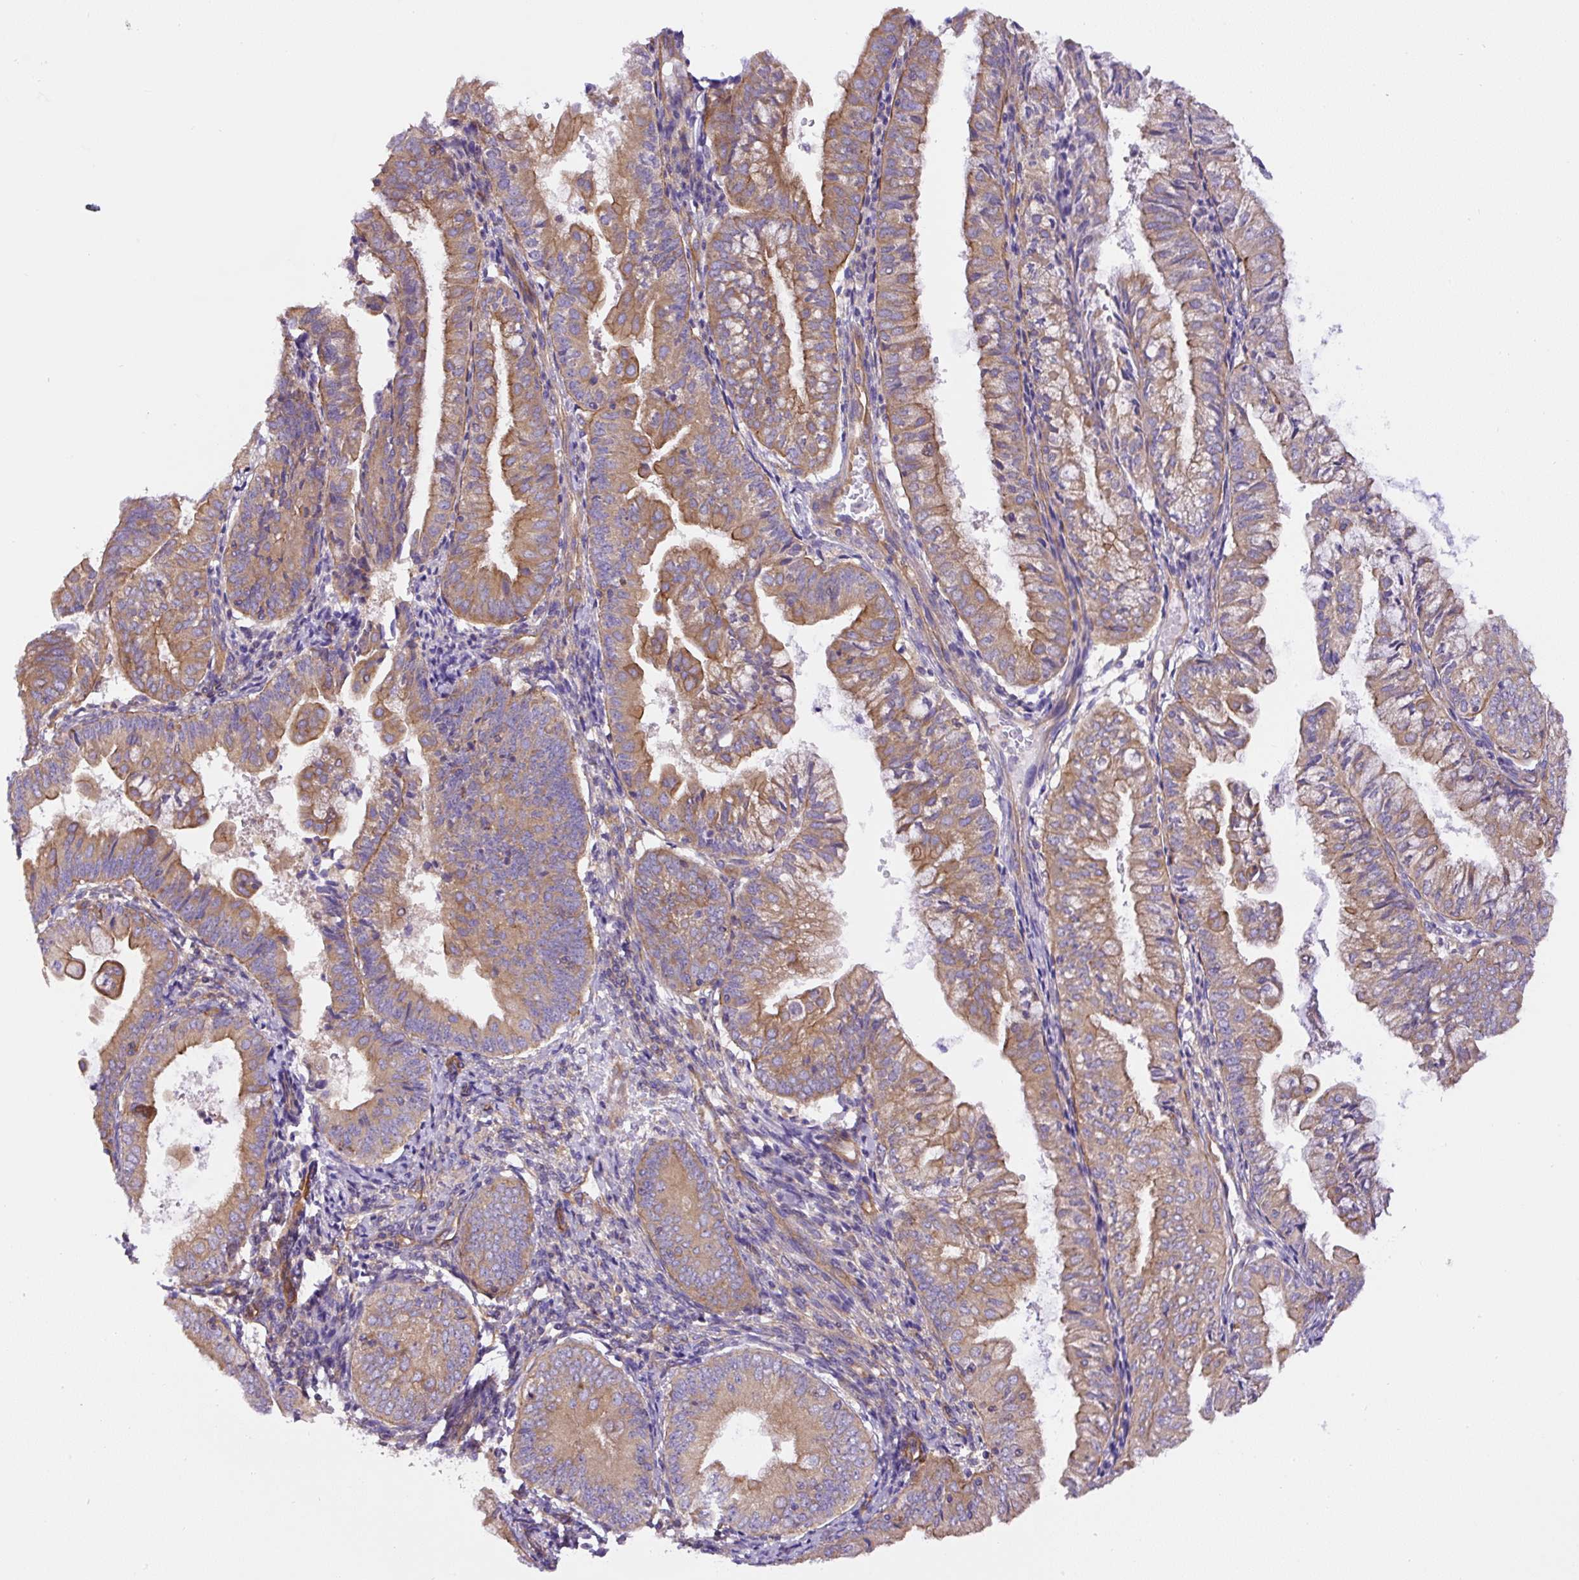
{"staining": {"intensity": "moderate", "quantity": ">75%", "location": "cytoplasmic/membranous"}, "tissue": "endometrial cancer", "cell_type": "Tumor cells", "image_type": "cancer", "snomed": [{"axis": "morphology", "description": "Adenocarcinoma, NOS"}, {"axis": "topography", "description": "Endometrium"}], "caption": "Moderate cytoplasmic/membranous positivity is present in about >75% of tumor cells in adenocarcinoma (endometrial).", "gene": "DCTN1", "patient": {"sex": "female", "age": 55}}